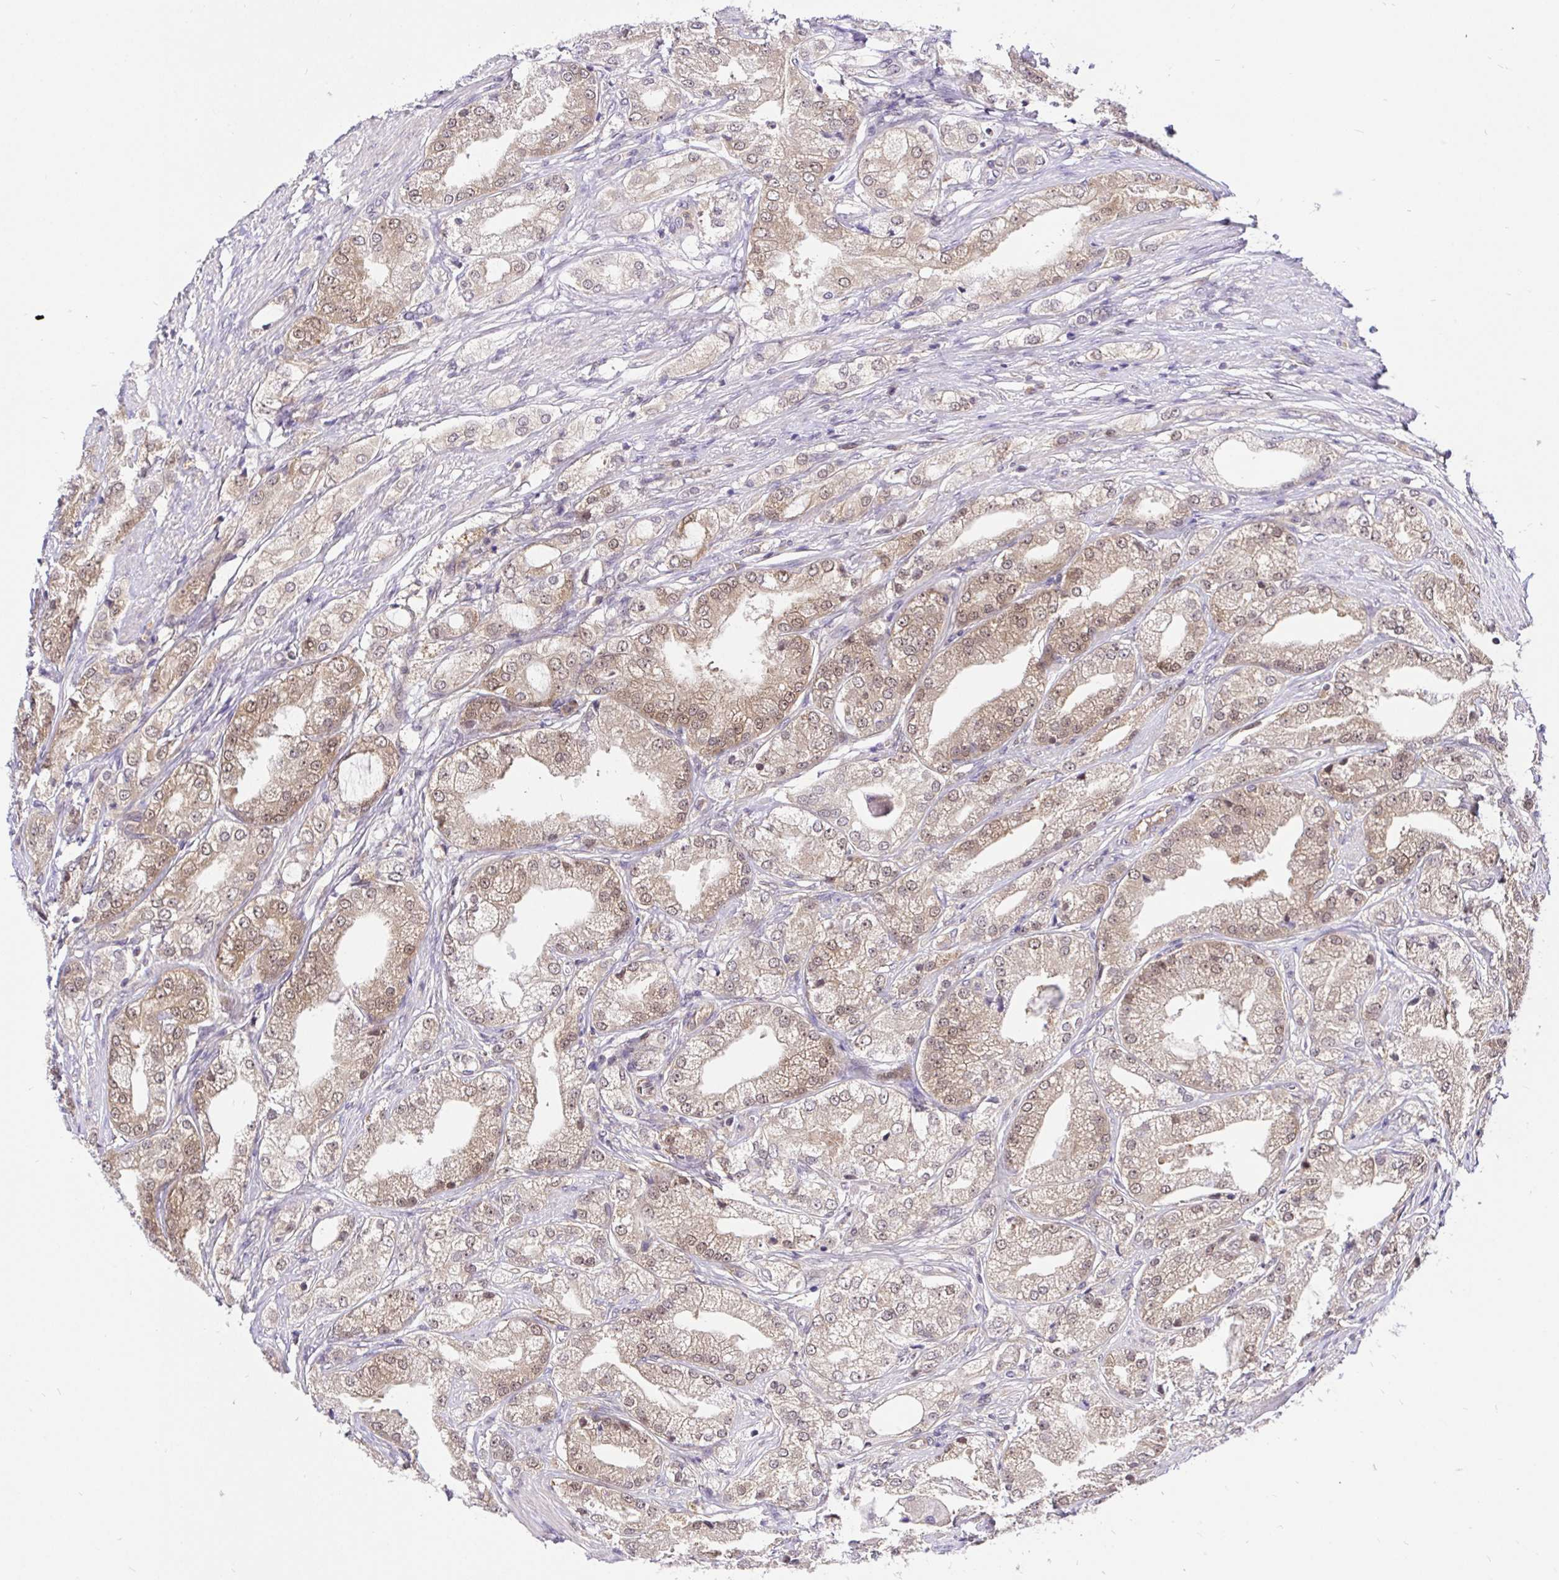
{"staining": {"intensity": "moderate", "quantity": "25%-75%", "location": "cytoplasmic/membranous"}, "tissue": "prostate cancer", "cell_type": "Tumor cells", "image_type": "cancer", "snomed": [{"axis": "morphology", "description": "Adenocarcinoma, High grade"}, {"axis": "topography", "description": "Prostate"}], "caption": "Tumor cells display moderate cytoplasmic/membranous staining in approximately 25%-75% of cells in prostate cancer. The protein of interest is shown in brown color, while the nuclei are stained blue.", "gene": "UBE2M", "patient": {"sex": "male", "age": 61}}